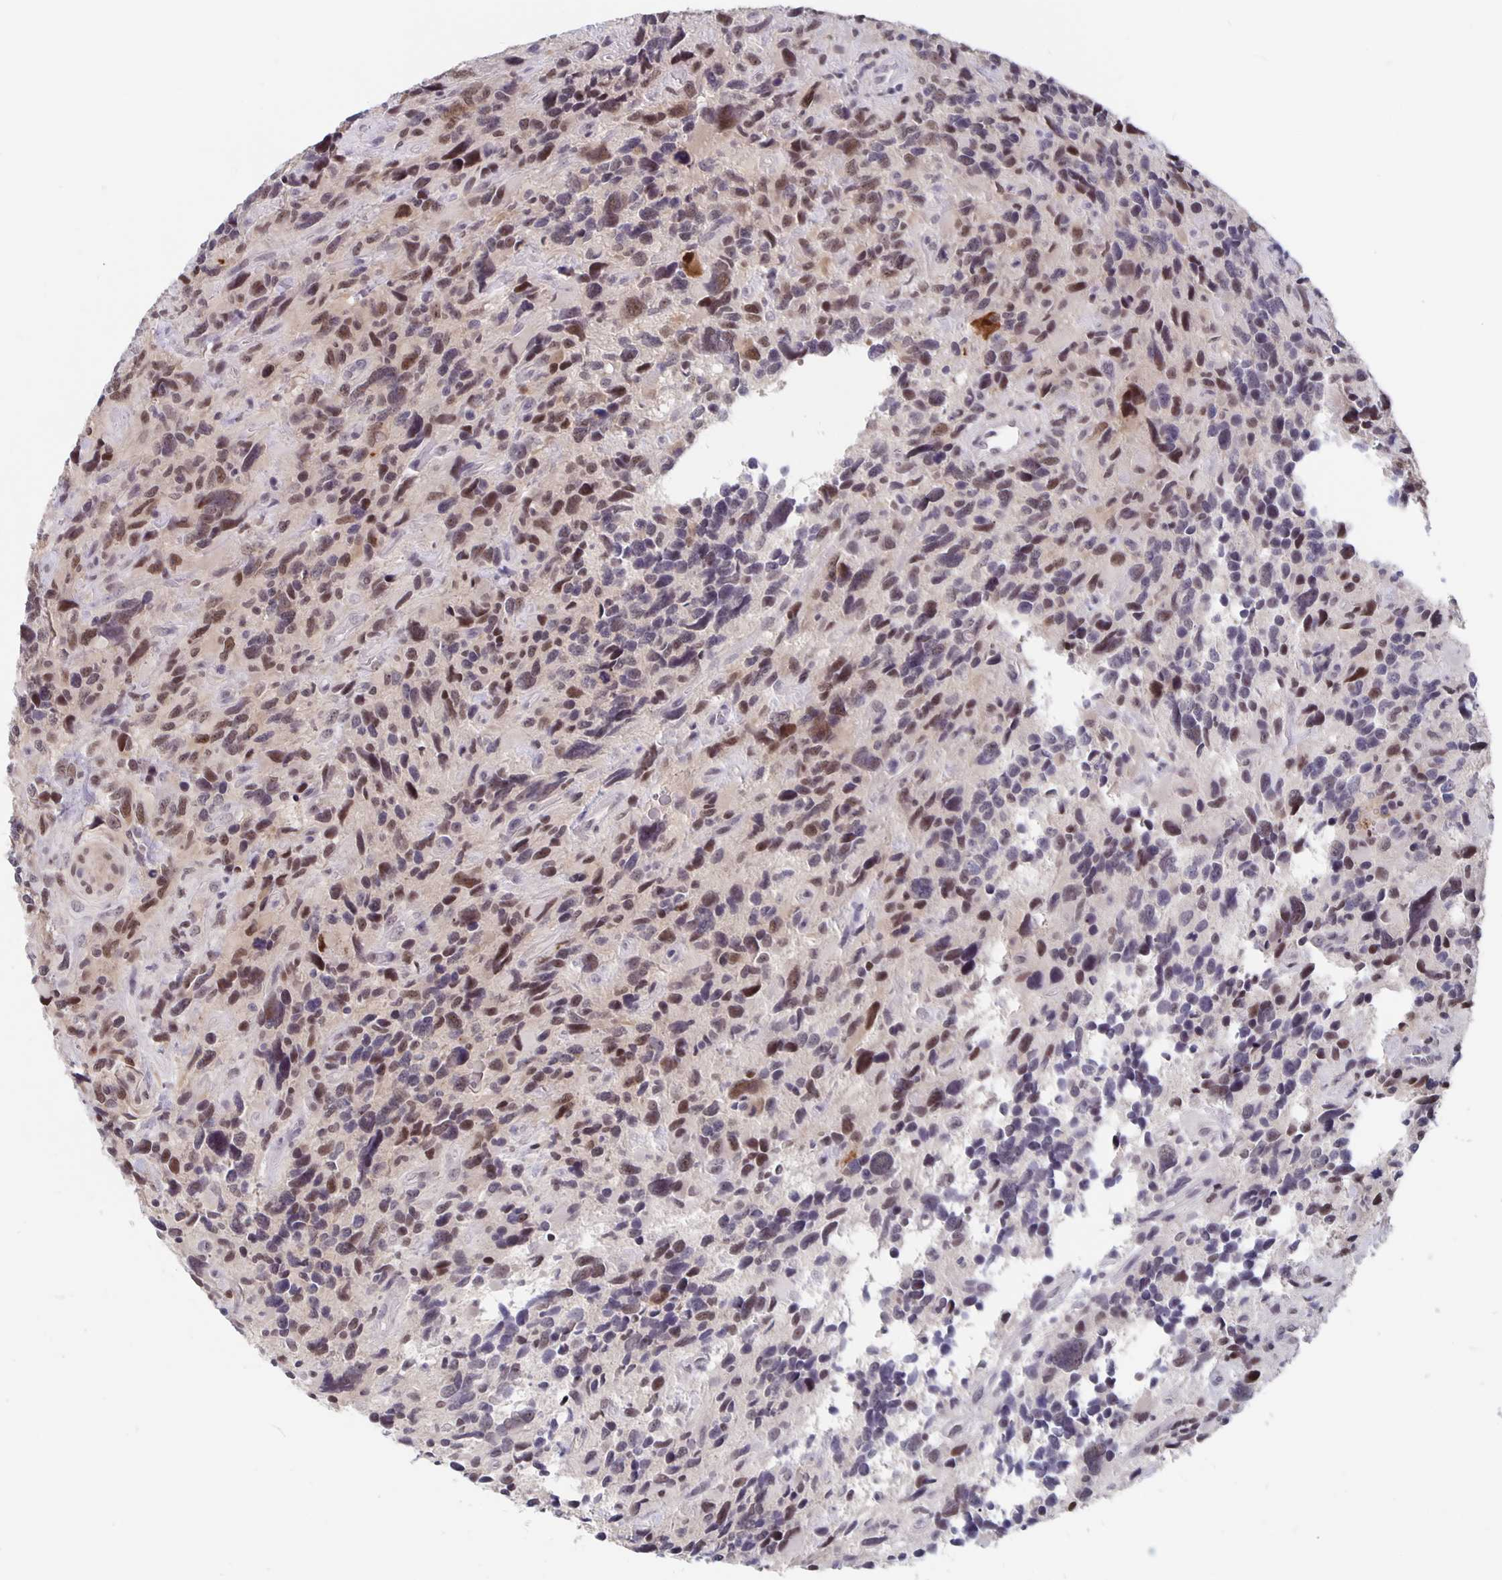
{"staining": {"intensity": "moderate", "quantity": ">75%", "location": "nuclear"}, "tissue": "glioma", "cell_type": "Tumor cells", "image_type": "cancer", "snomed": [{"axis": "morphology", "description": "Glioma, malignant, High grade"}, {"axis": "topography", "description": "Brain"}], "caption": "DAB (3,3'-diaminobenzidine) immunohistochemical staining of human high-grade glioma (malignant) reveals moderate nuclear protein staining in about >75% of tumor cells.", "gene": "ZNF691", "patient": {"sex": "male", "age": 46}}